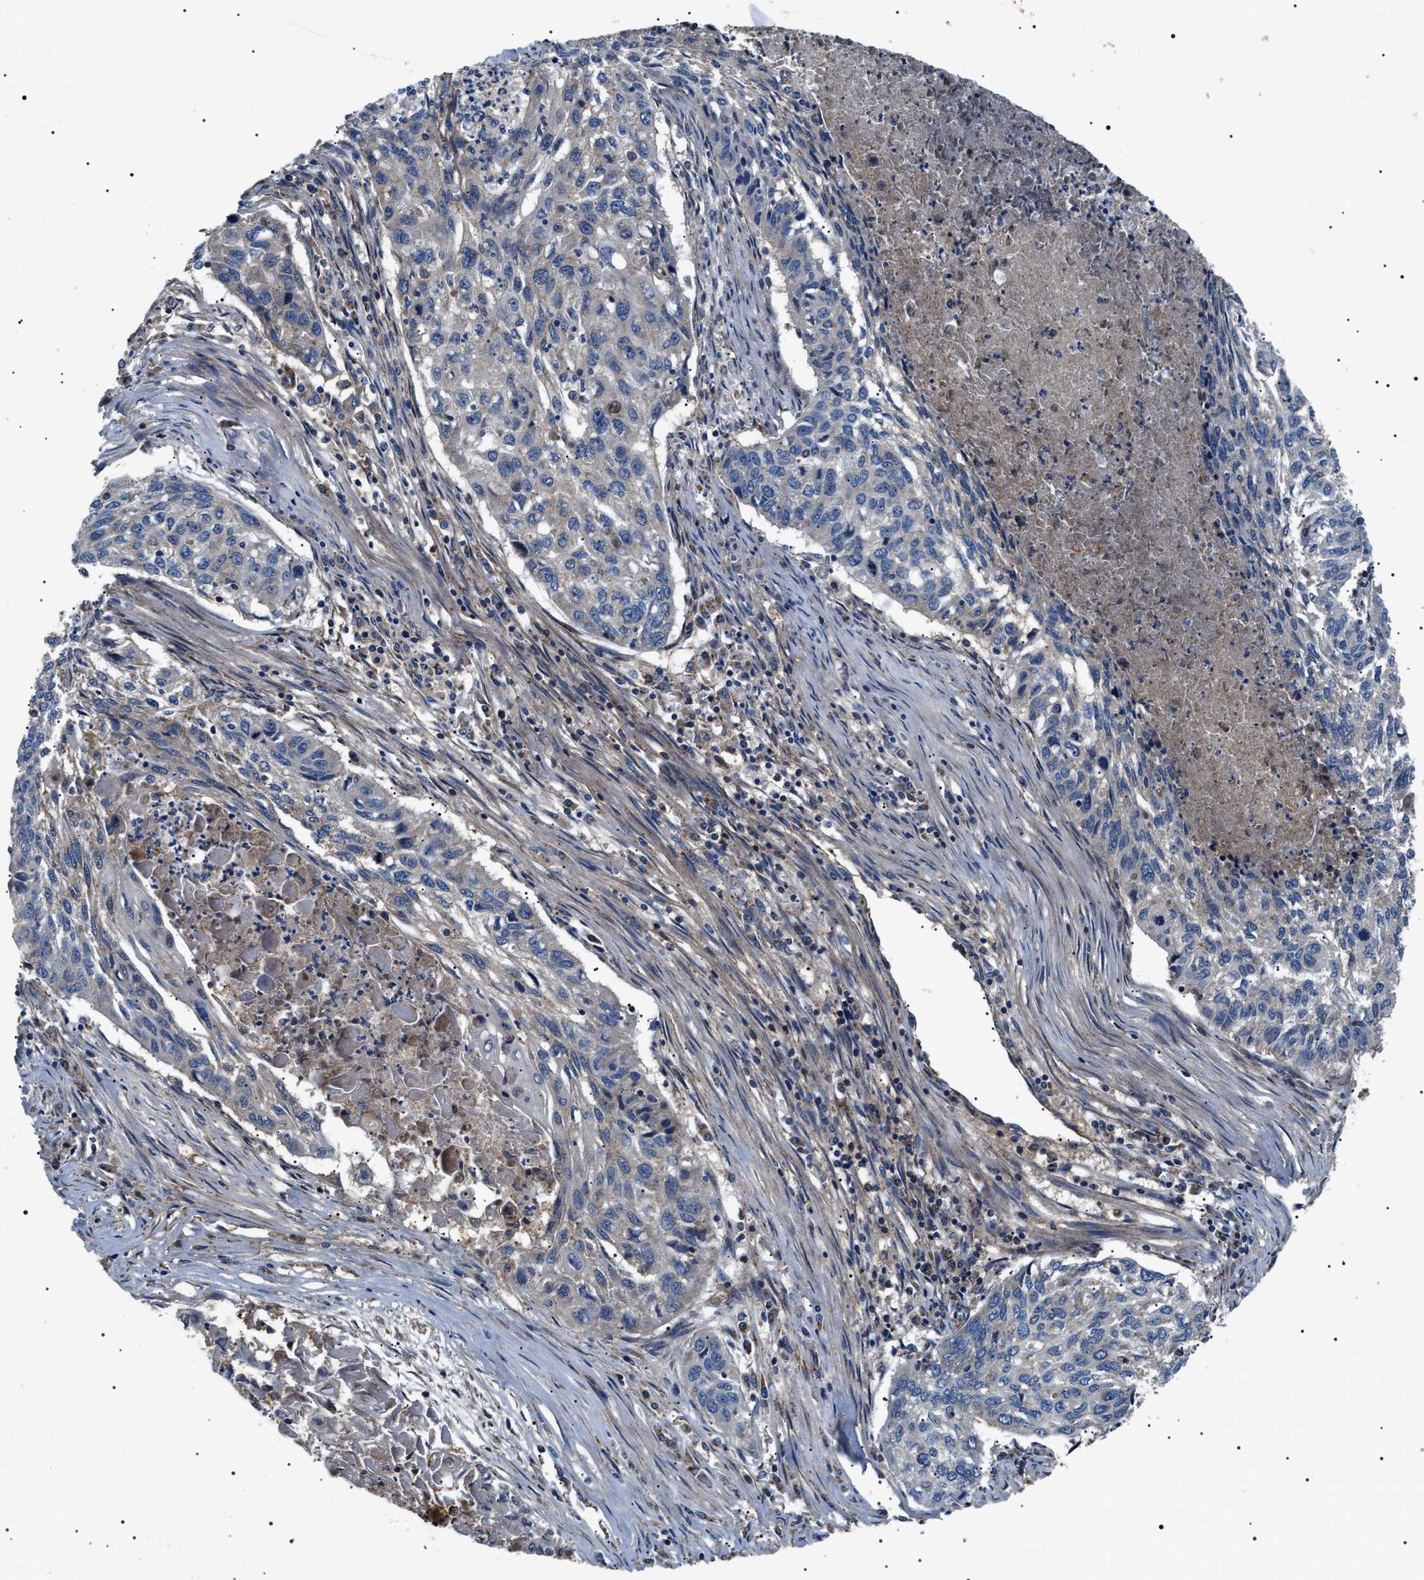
{"staining": {"intensity": "negative", "quantity": "none", "location": "none"}, "tissue": "lung cancer", "cell_type": "Tumor cells", "image_type": "cancer", "snomed": [{"axis": "morphology", "description": "Squamous cell carcinoma, NOS"}, {"axis": "topography", "description": "Lung"}], "caption": "DAB (3,3'-diaminobenzidine) immunohistochemical staining of human lung cancer (squamous cell carcinoma) displays no significant positivity in tumor cells. (Stains: DAB (3,3'-diaminobenzidine) immunohistochemistry (IHC) with hematoxylin counter stain, Microscopy: brightfield microscopy at high magnification).", "gene": "OXSM", "patient": {"sex": "female", "age": 63}}